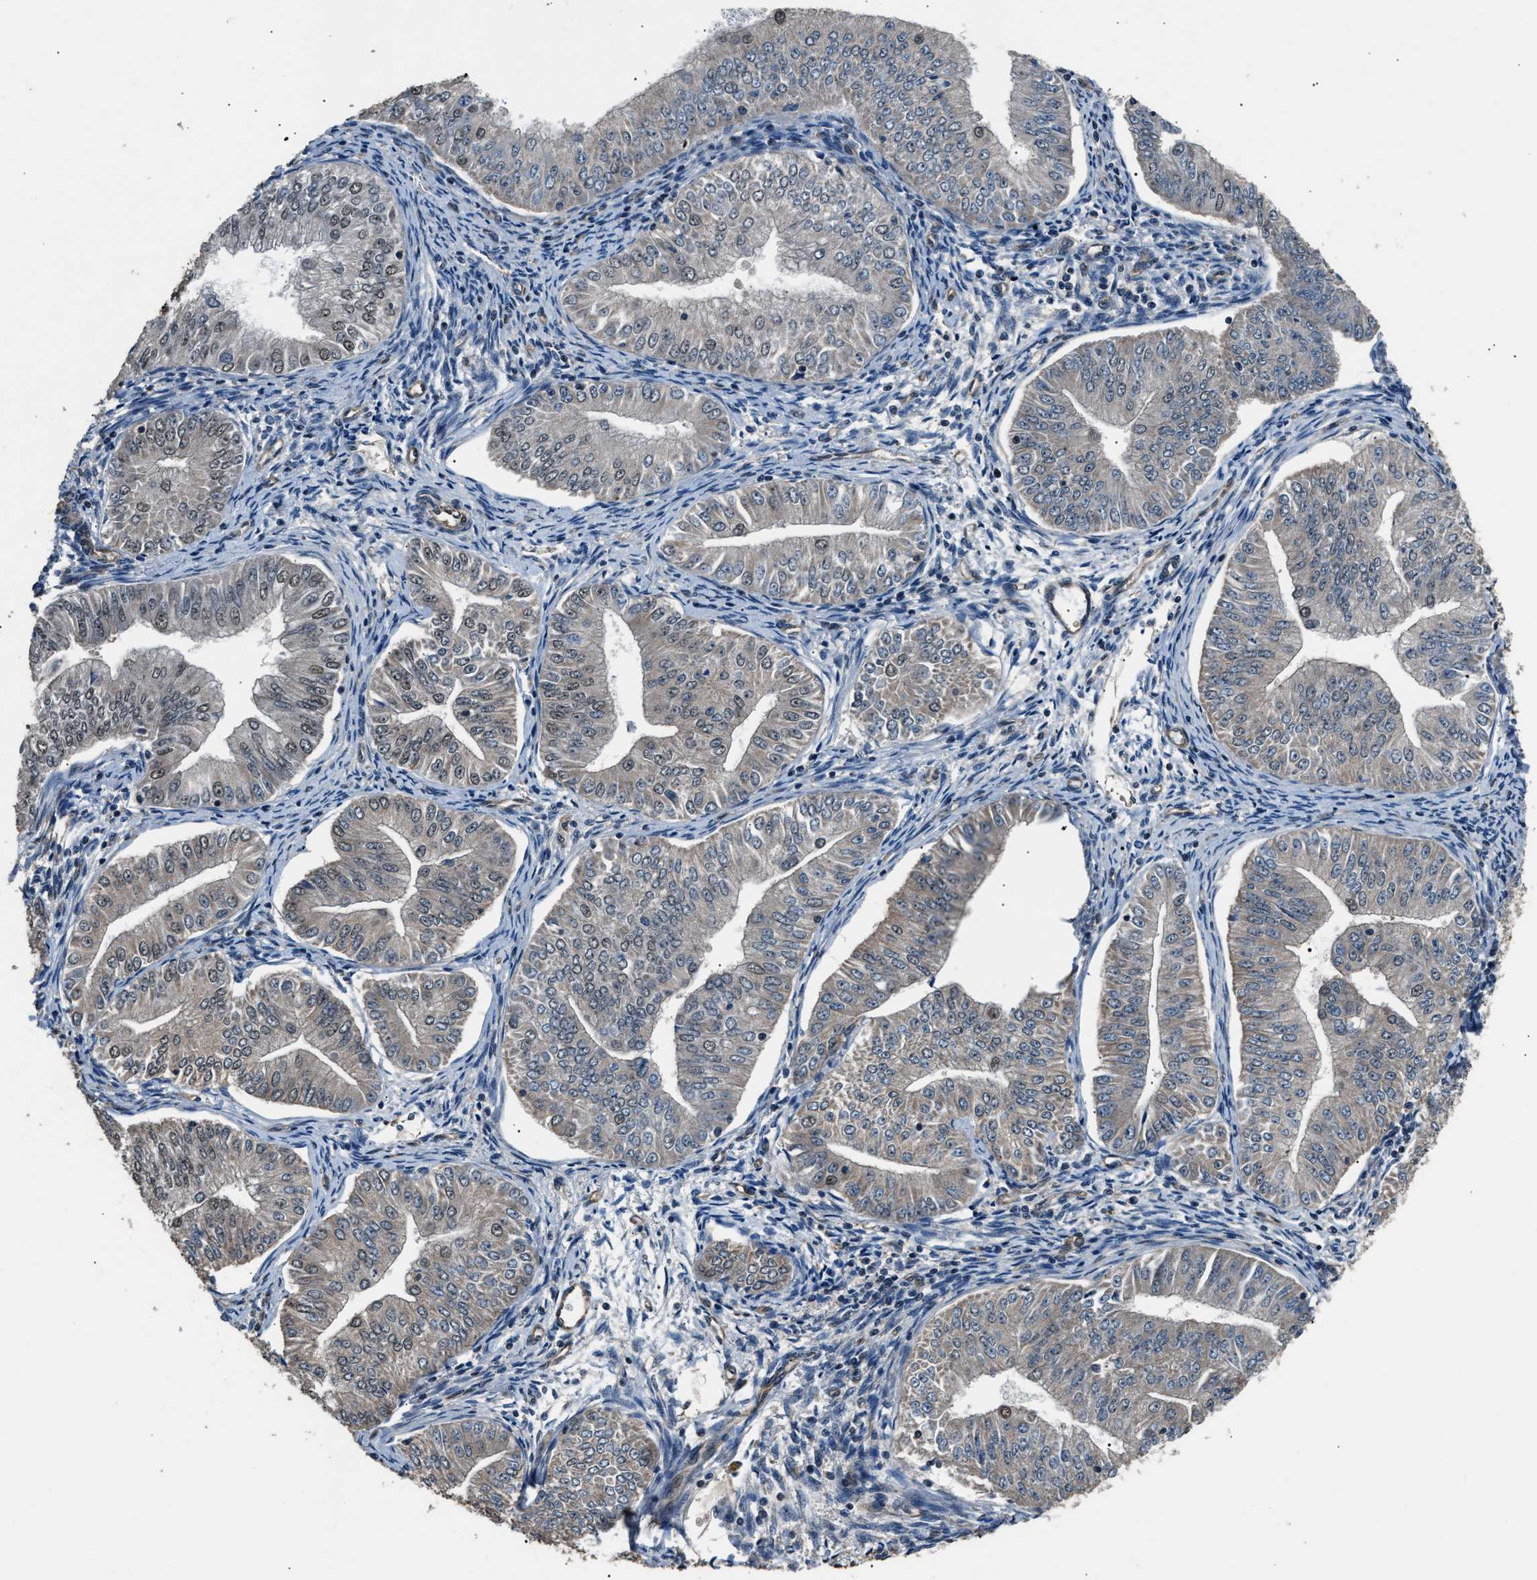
{"staining": {"intensity": "weak", "quantity": "<25%", "location": "nuclear"}, "tissue": "endometrial cancer", "cell_type": "Tumor cells", "image_type": "cancer", "snomed": [{"axis": "morphology", "description": "Normal tissue, NOS"}, {"axis": "morphology", "description": "Adenocarcinoma, NOS"}, {"axis": "topography", "description": "Endometrium"}], "caption": "Tumor cells are negative for brown protein staining in adenocarcinoma (endometrial). Nuclei are stained in blue.", "gene": "DFFA", "patient": {"sex": "female", "age": 53}}